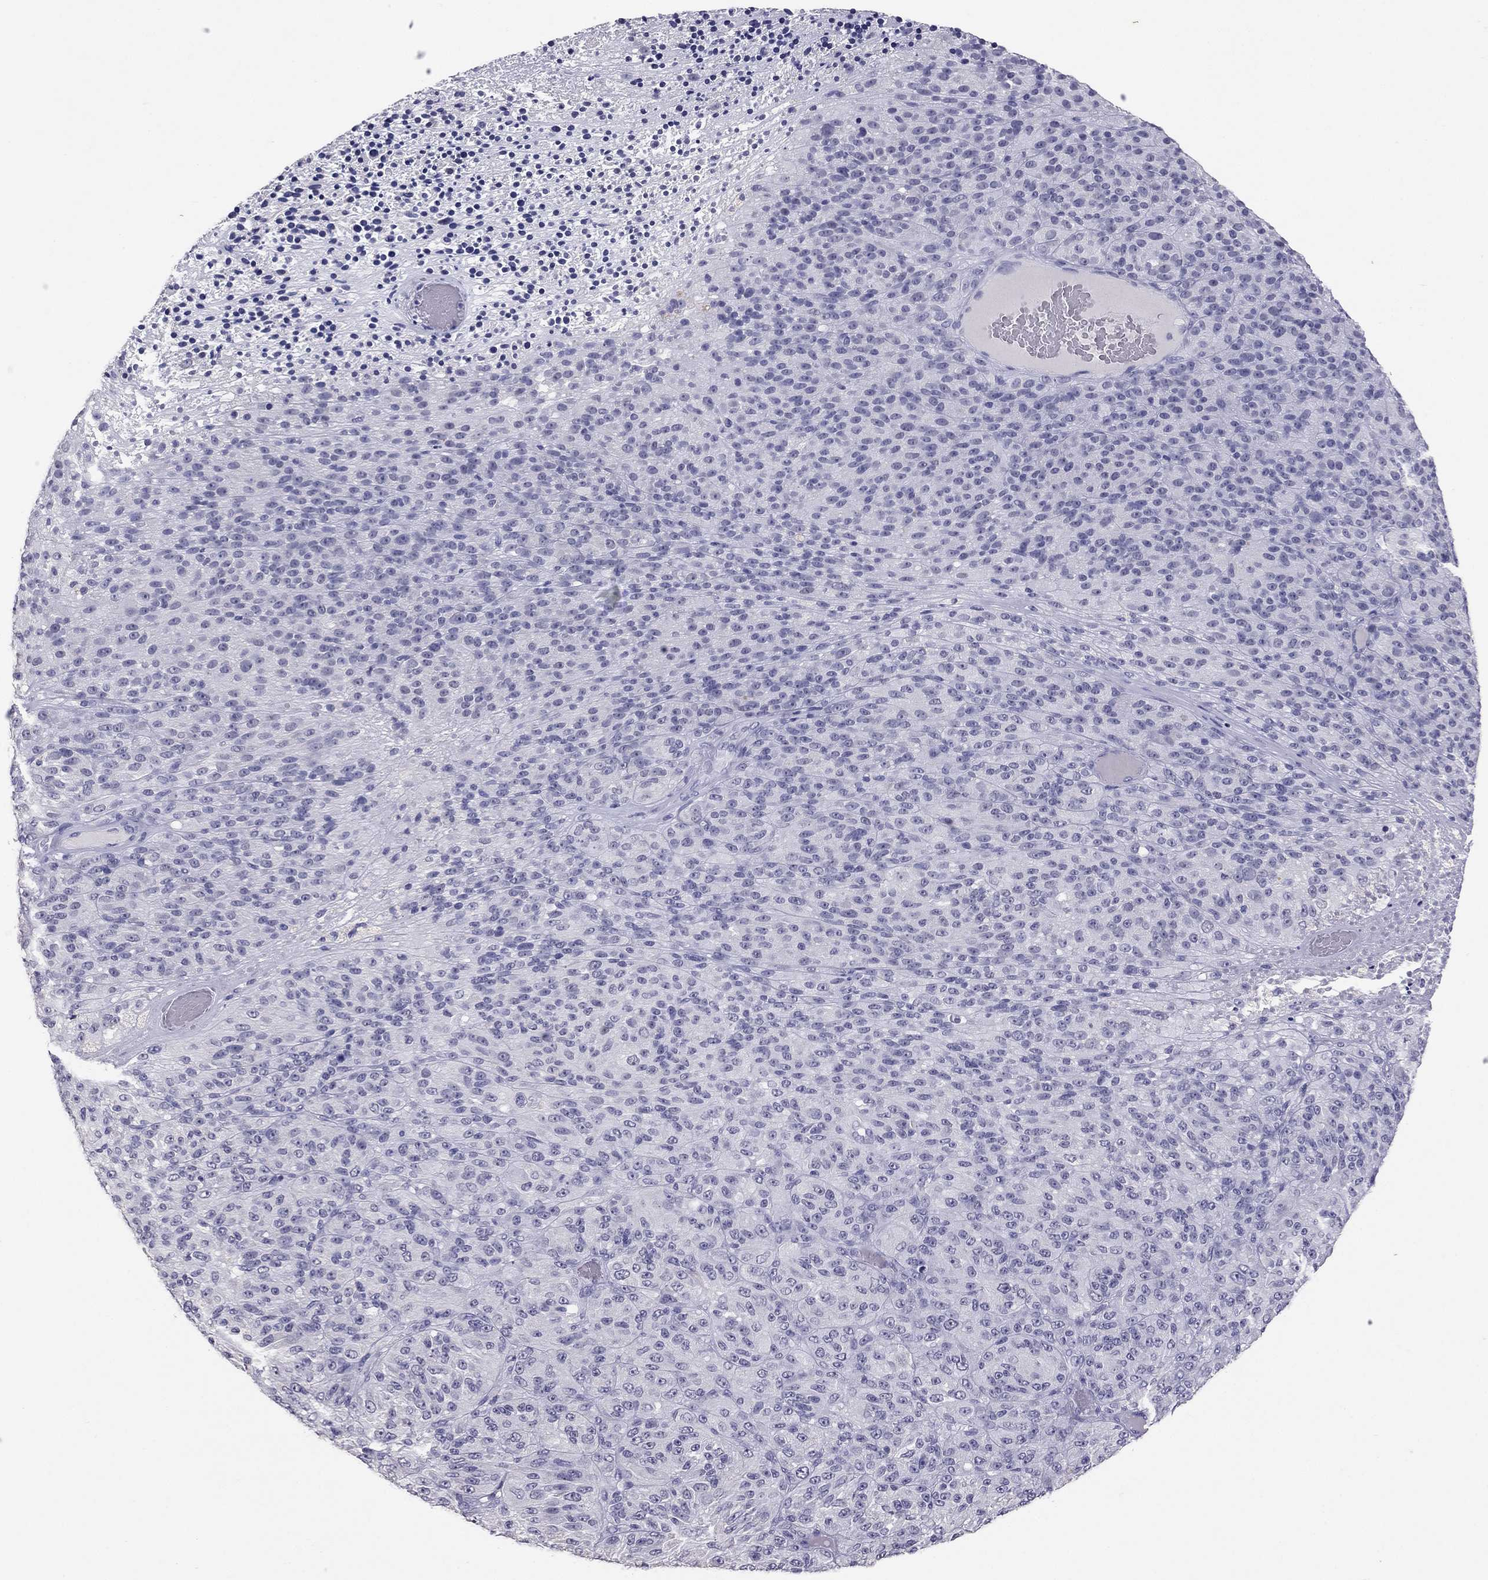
{"staining": {"intensity": "negative", "quantity": "none", "location": "none"}, "tissue": "melanoma", "cell_type": "Tumor cells", "image_type": "cancer", "snomed": [{"axis": "morphology", "description": "Malignant melanoma, Metastatic site"}, {"axis": "topography", "description": "Brain"}], "caption": "An immunohistochemistry (IHC) histopathology image of malignant melanoma (metastatic site) is shown. There is no staining in tumor cells of malignant melanoma (metastatic site).", "gene": "PSMB11", "patient": {"sex": "female", "age": 56}}